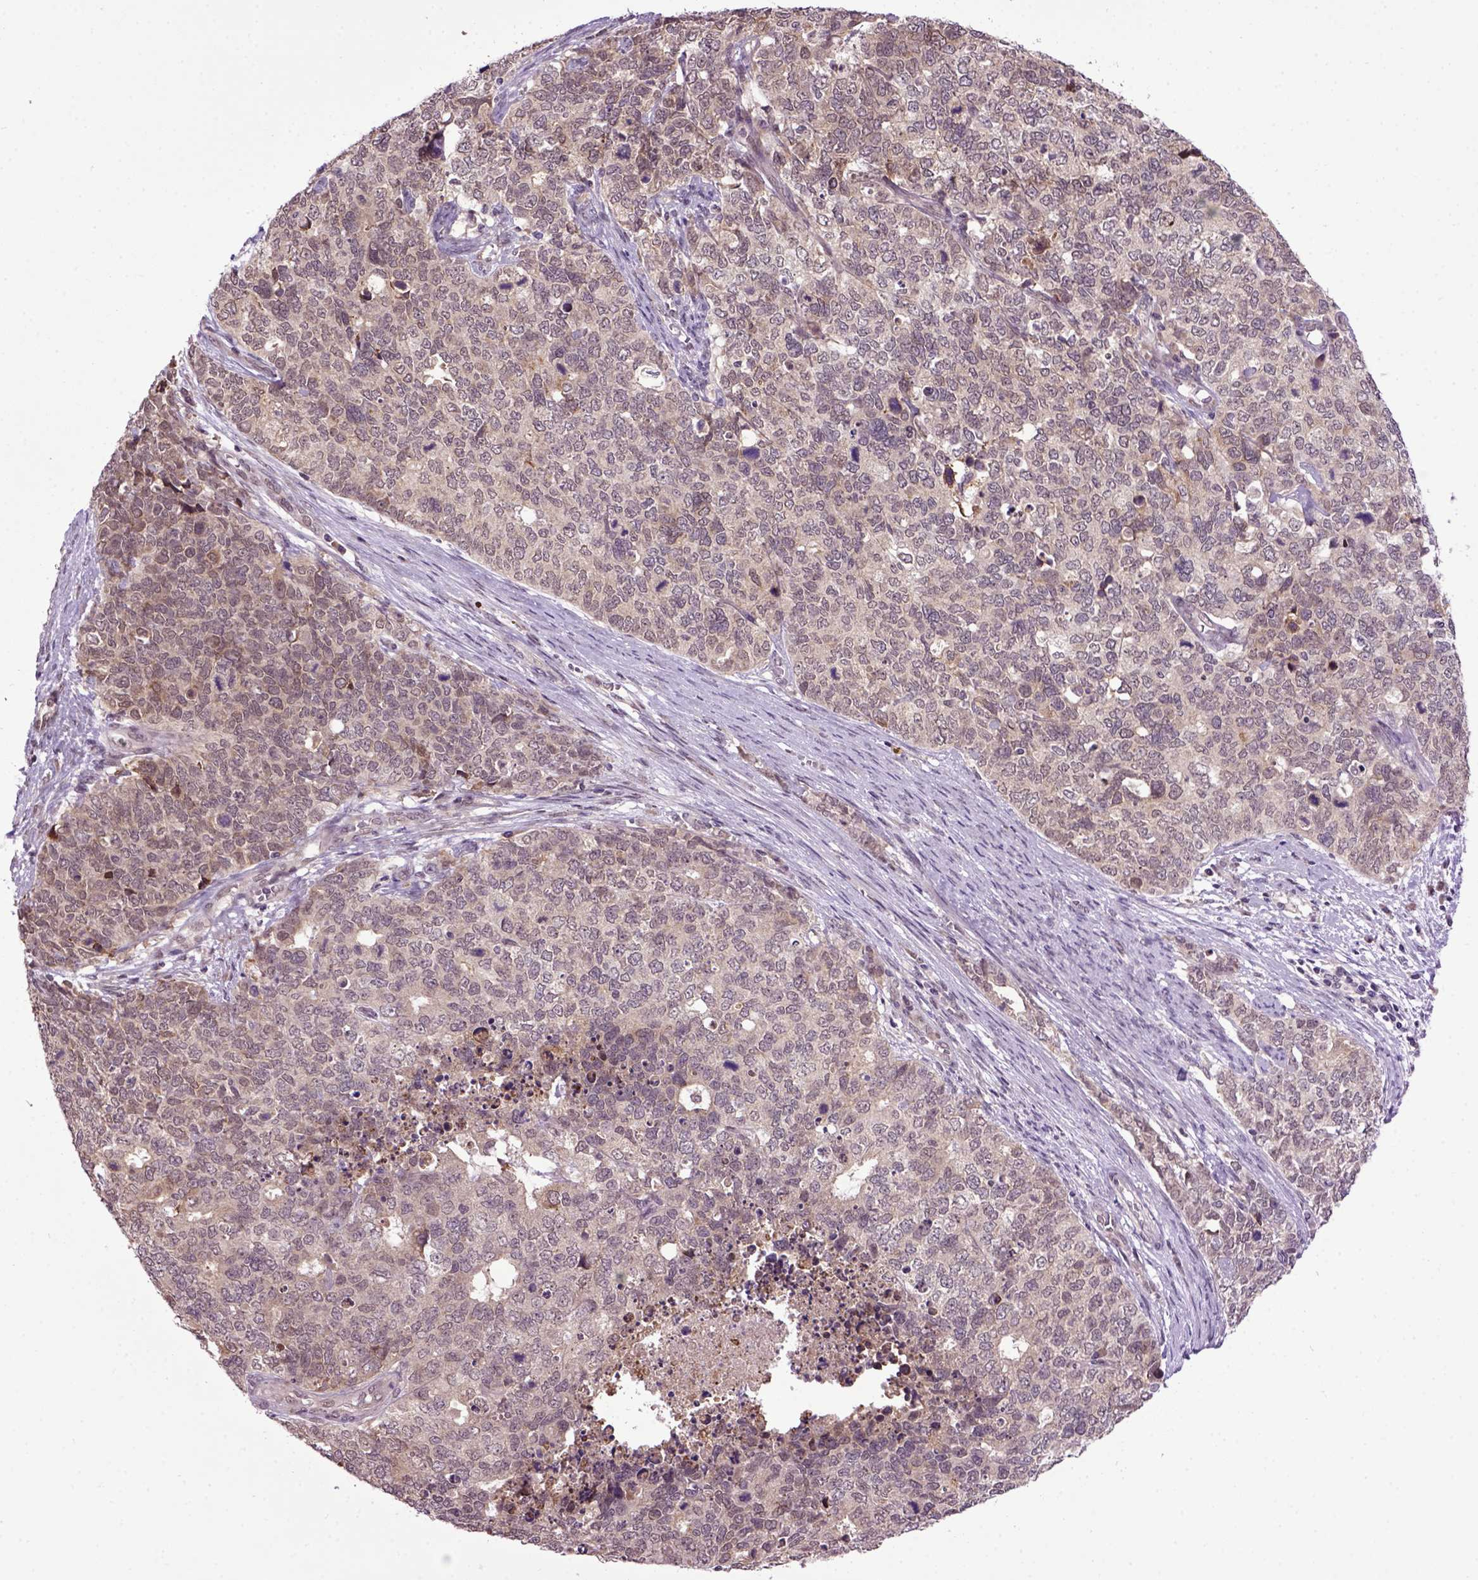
{"staining": {"intensity": "weak", "quantity": ">75%", "location": "cytoplasmic/membranous"}, "tissue": "cervical cancer", "cell_type": "Tumor cells", "image_type": "cancer", "snomed": [{"axis": "morphology", "description": "Squamous cell carcinoma, NOS"}, {"axis": "topography", "description": "Cervix"}], "caption": "The micrograph reveals a brown stain indicating the presence of a protein in the cytoplasmic/membranous of tumor cells in squamous cell carcinoma (cervical). Immunohistochemistry stains the protein of interest in brown and the nuclei are stained blue.", "gene": "RAB43", "patient": {"sex": "female", "age": 63}}